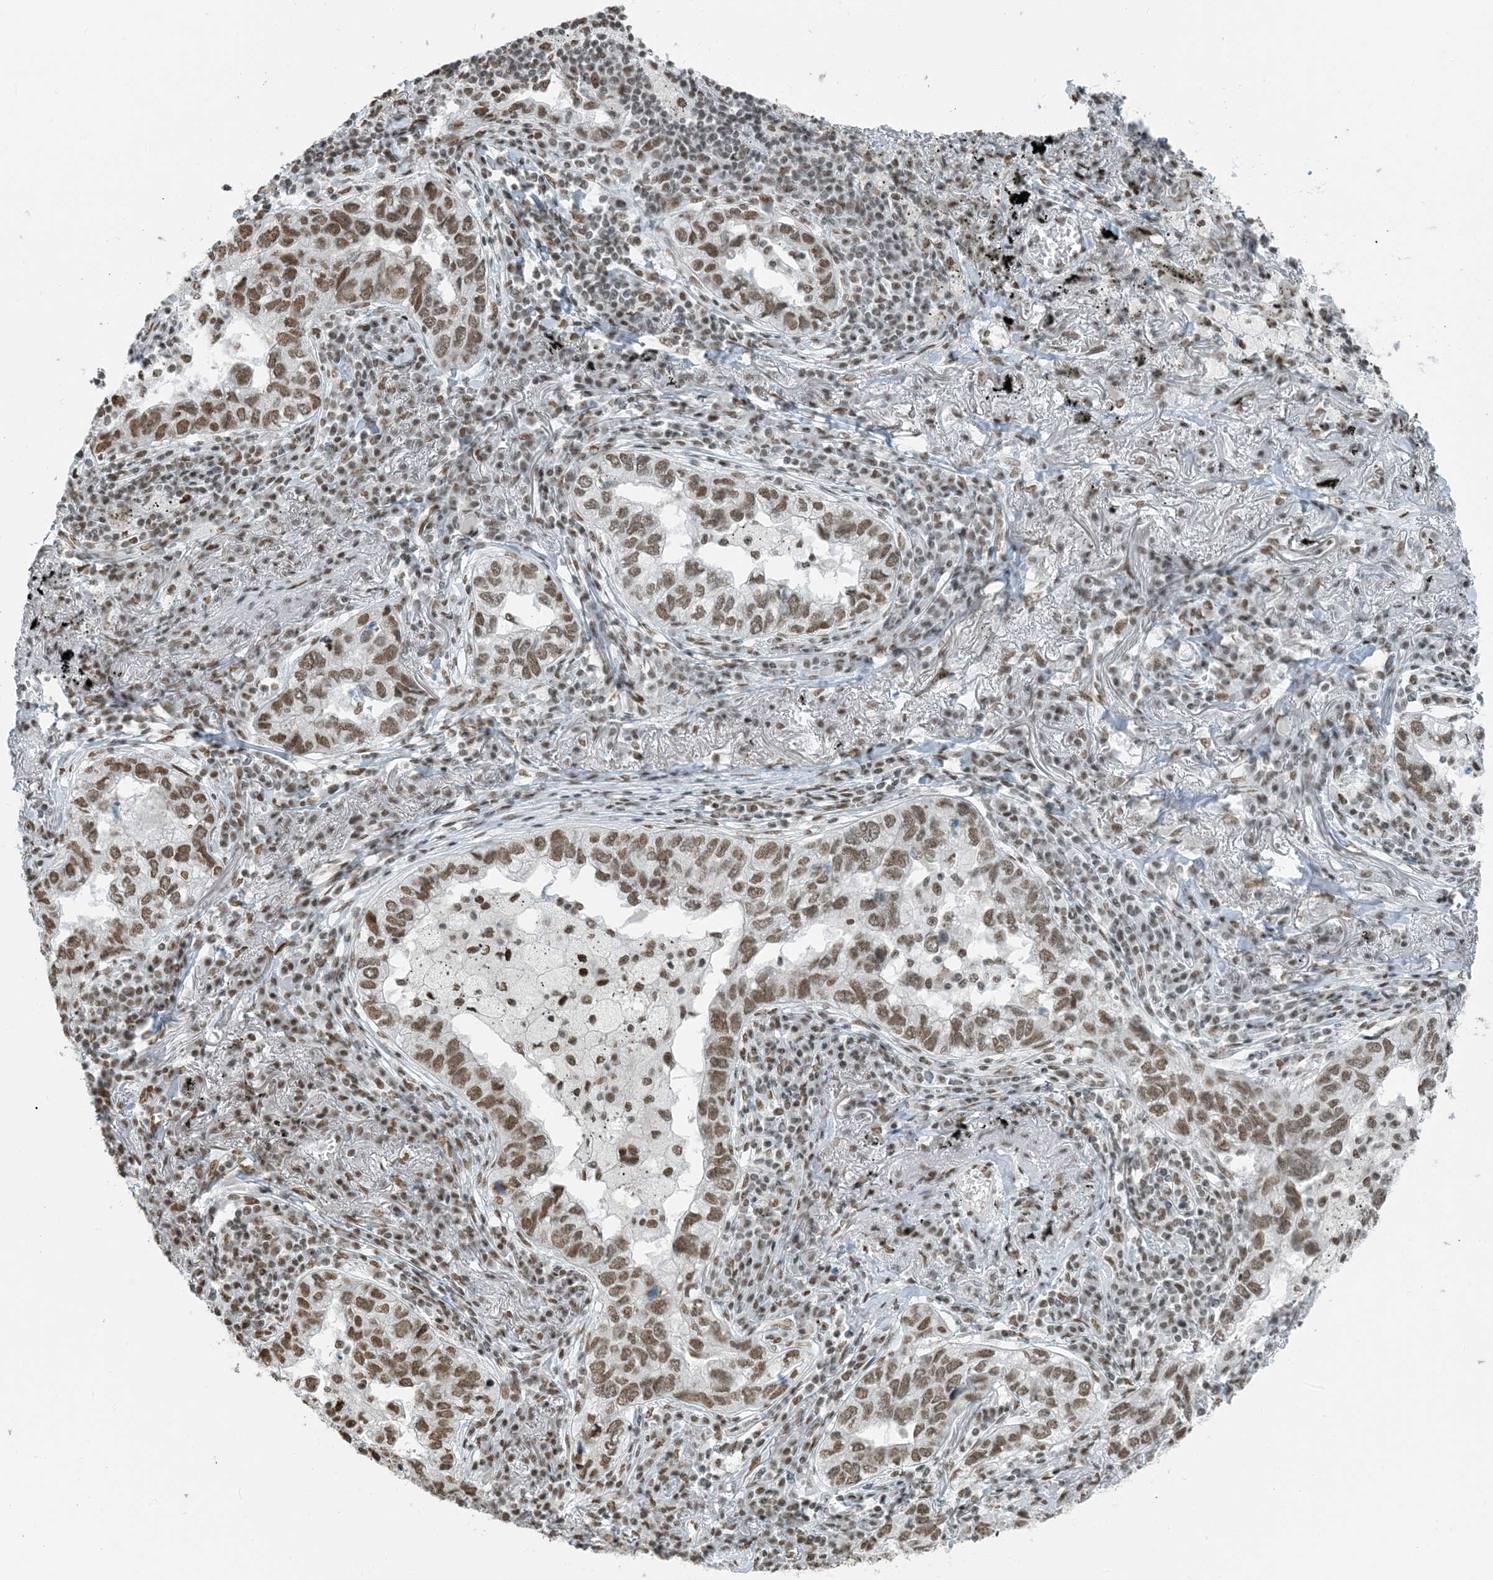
{"staining": {"intensity": "moderate", "quantity": ">75%", "location": "nuclear"}, "tissue": "lung cancer", "cell_type": "Tumor cells", "image_type": "cancer", "snomed": [{"axis": "morphology", "description": "Adenocarcinoma, NOS"}, {"axis": "topography", "description": "Lung"}], "caption": "High-magnification brightfield microscopy of lung cancer (adenocarcinoma) stained with DAB (3,3'-diaminobenzidine) (brown) and counterstained with hematoxylin (blue). tumor cells exhibit moderate nuclear staining is present in about>75% of cells. (Stains: DAB in brown, nuclei in blue, Microscopy: brightfield microscopy at high magnification).", "gene": "ZNF500", "patient": {"sex": "male", "age": 65}}